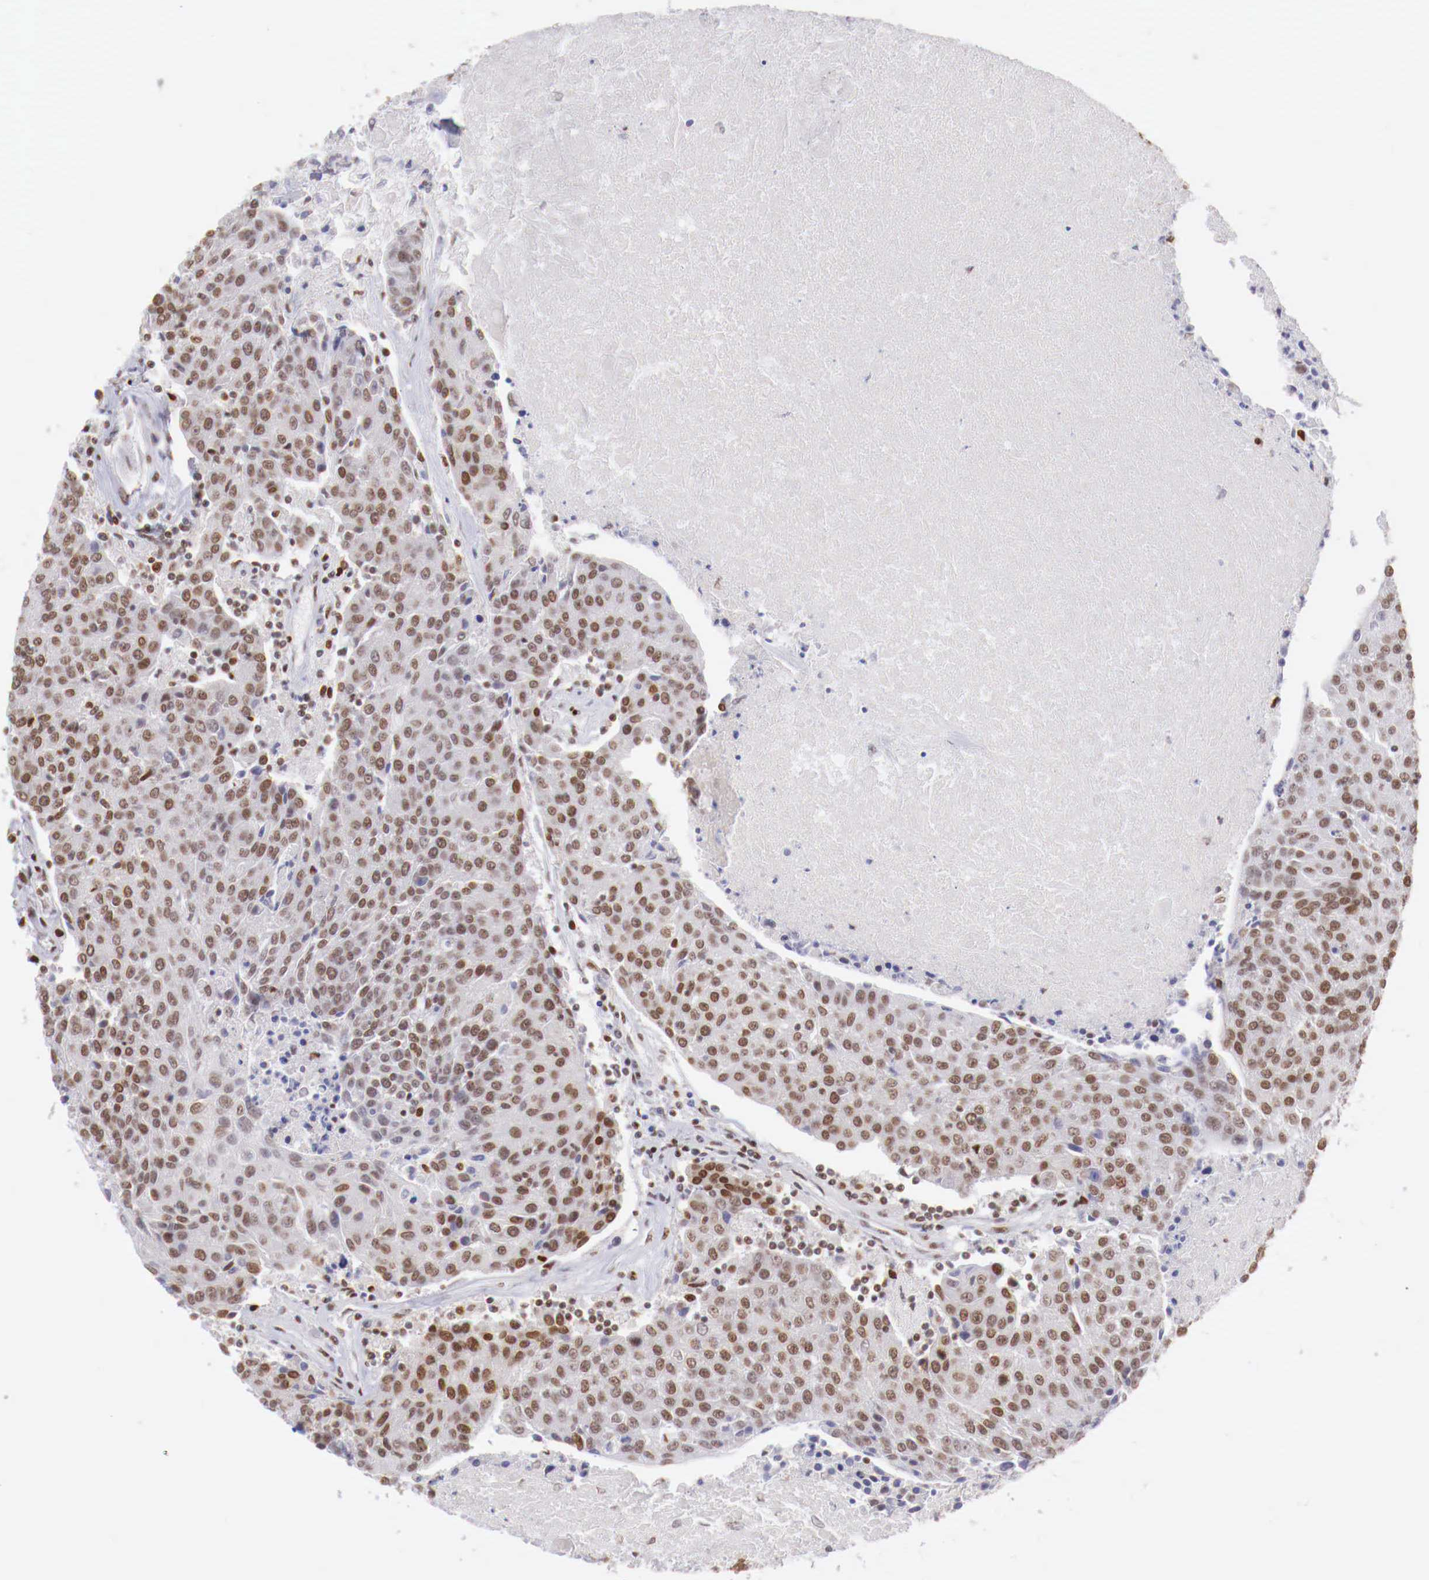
{"staining": {"intensity": "weak", "quantity": ">75%", "location": "nuclear"}, "tissue": "urothelial cancer", "cell_type": "Tumor cells", "image_type": "cancer", "snomed": [{"axis": "morphology", "description": "Urothelial carcinoma, High grade"}, {"axis": "topography", "description": "Urinary bladder"}], "caption": "Brown immunohistochemical staining in urothelial cancer exhibits weak nuclear positivity in approximately >75% of tumor cells.", "gene": "MAX", "patient": {"sex": "female", "age": 85}}